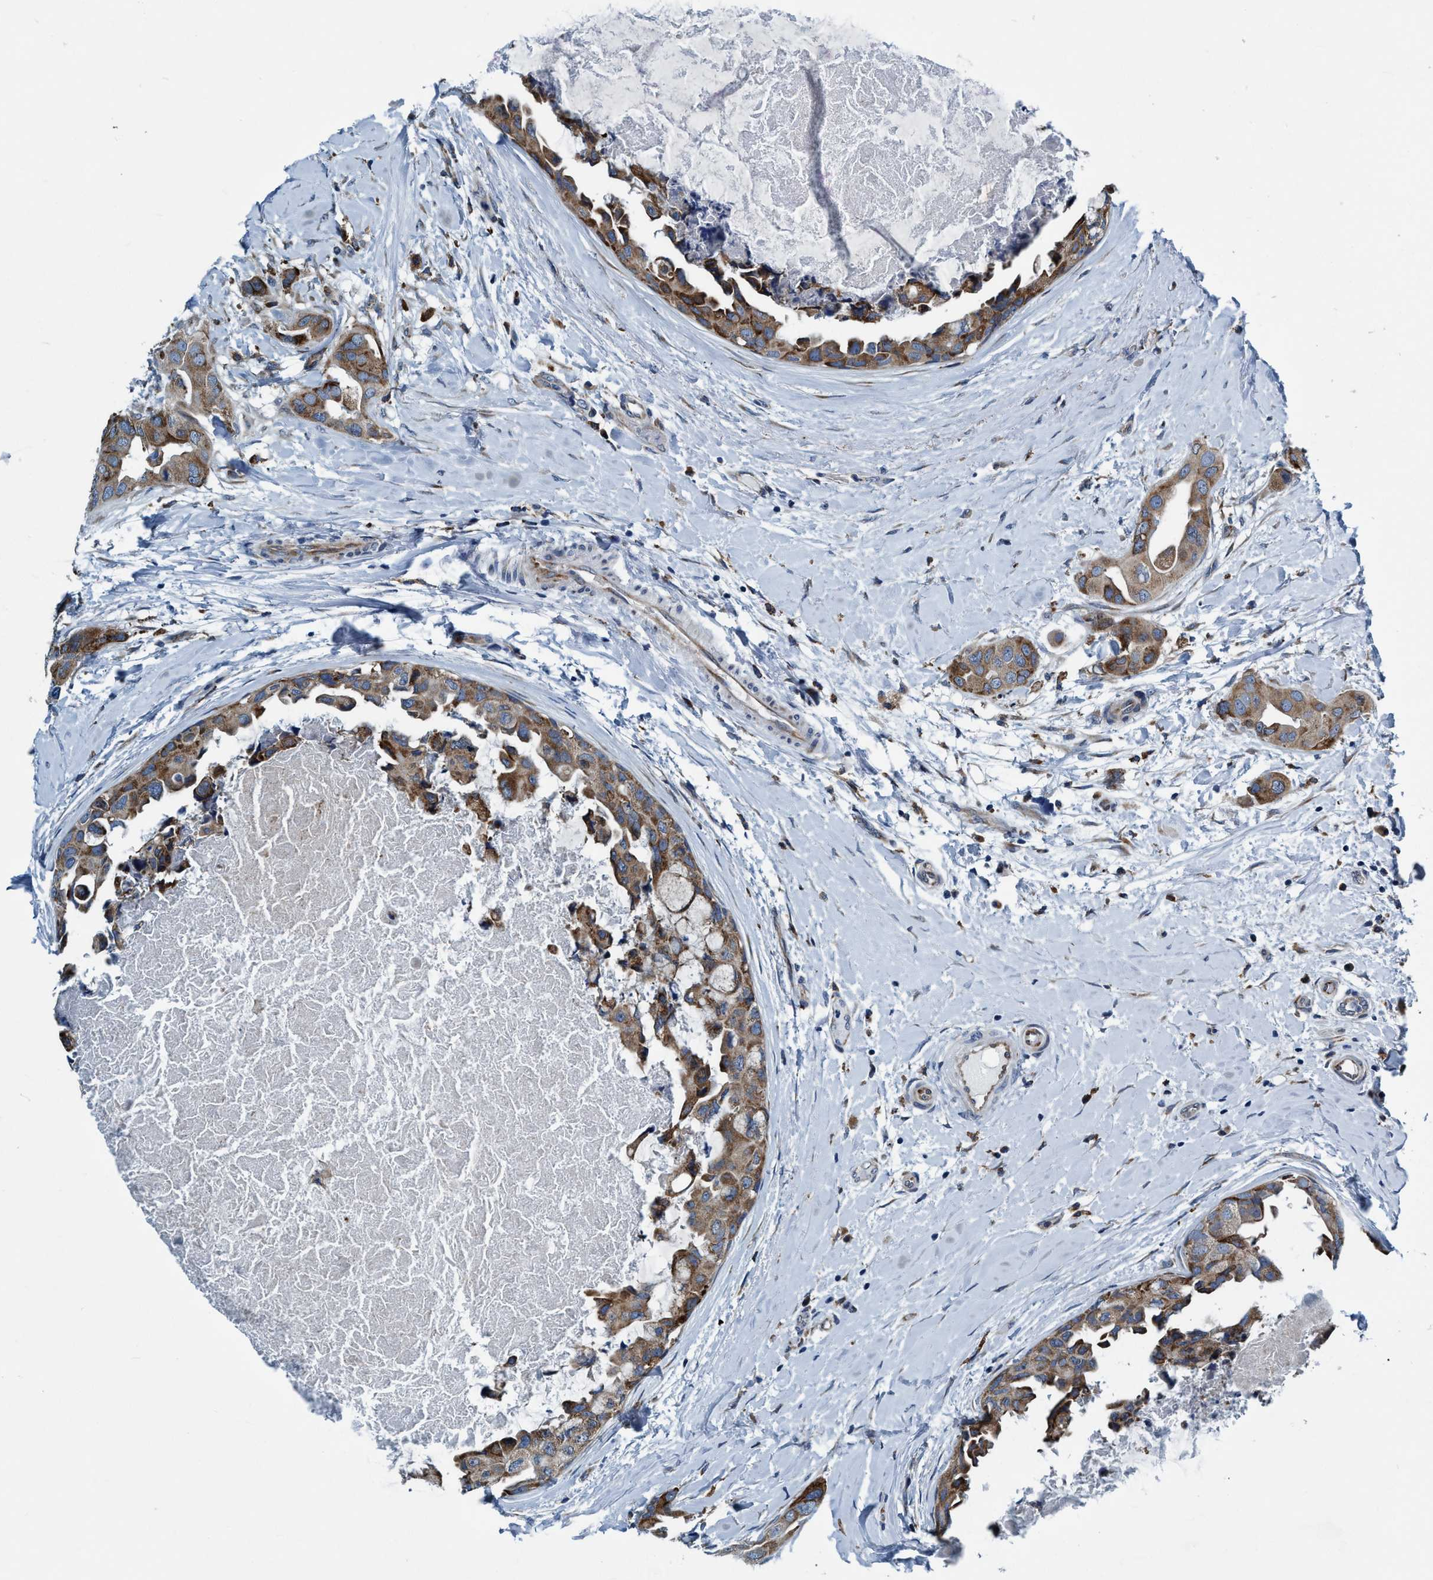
{"staining": {"intensity": "moderate", "quantity": ">75%", "location": "cytoplasmic/membranous"}, "tissue": "breast cancer", "cell_type": "Tumor cells", "image_type": "cancer", "snomed": [{"axis": "morphology", "description": "Duct carcinoma"}, {"axis": "topography", "description": "Breast"}], "caption": "IHC (DAB) staining of breast cancer exhibits moderate cytoplasmic/membranous protein positivity in about >75% of tumor cells. Using DAB (brown) and hematoxylin (blue) stains, captured at high magnification using brightfield microscopy.", "gene": "ARMC9", "patient": {"sex": "female", "age": 40}}